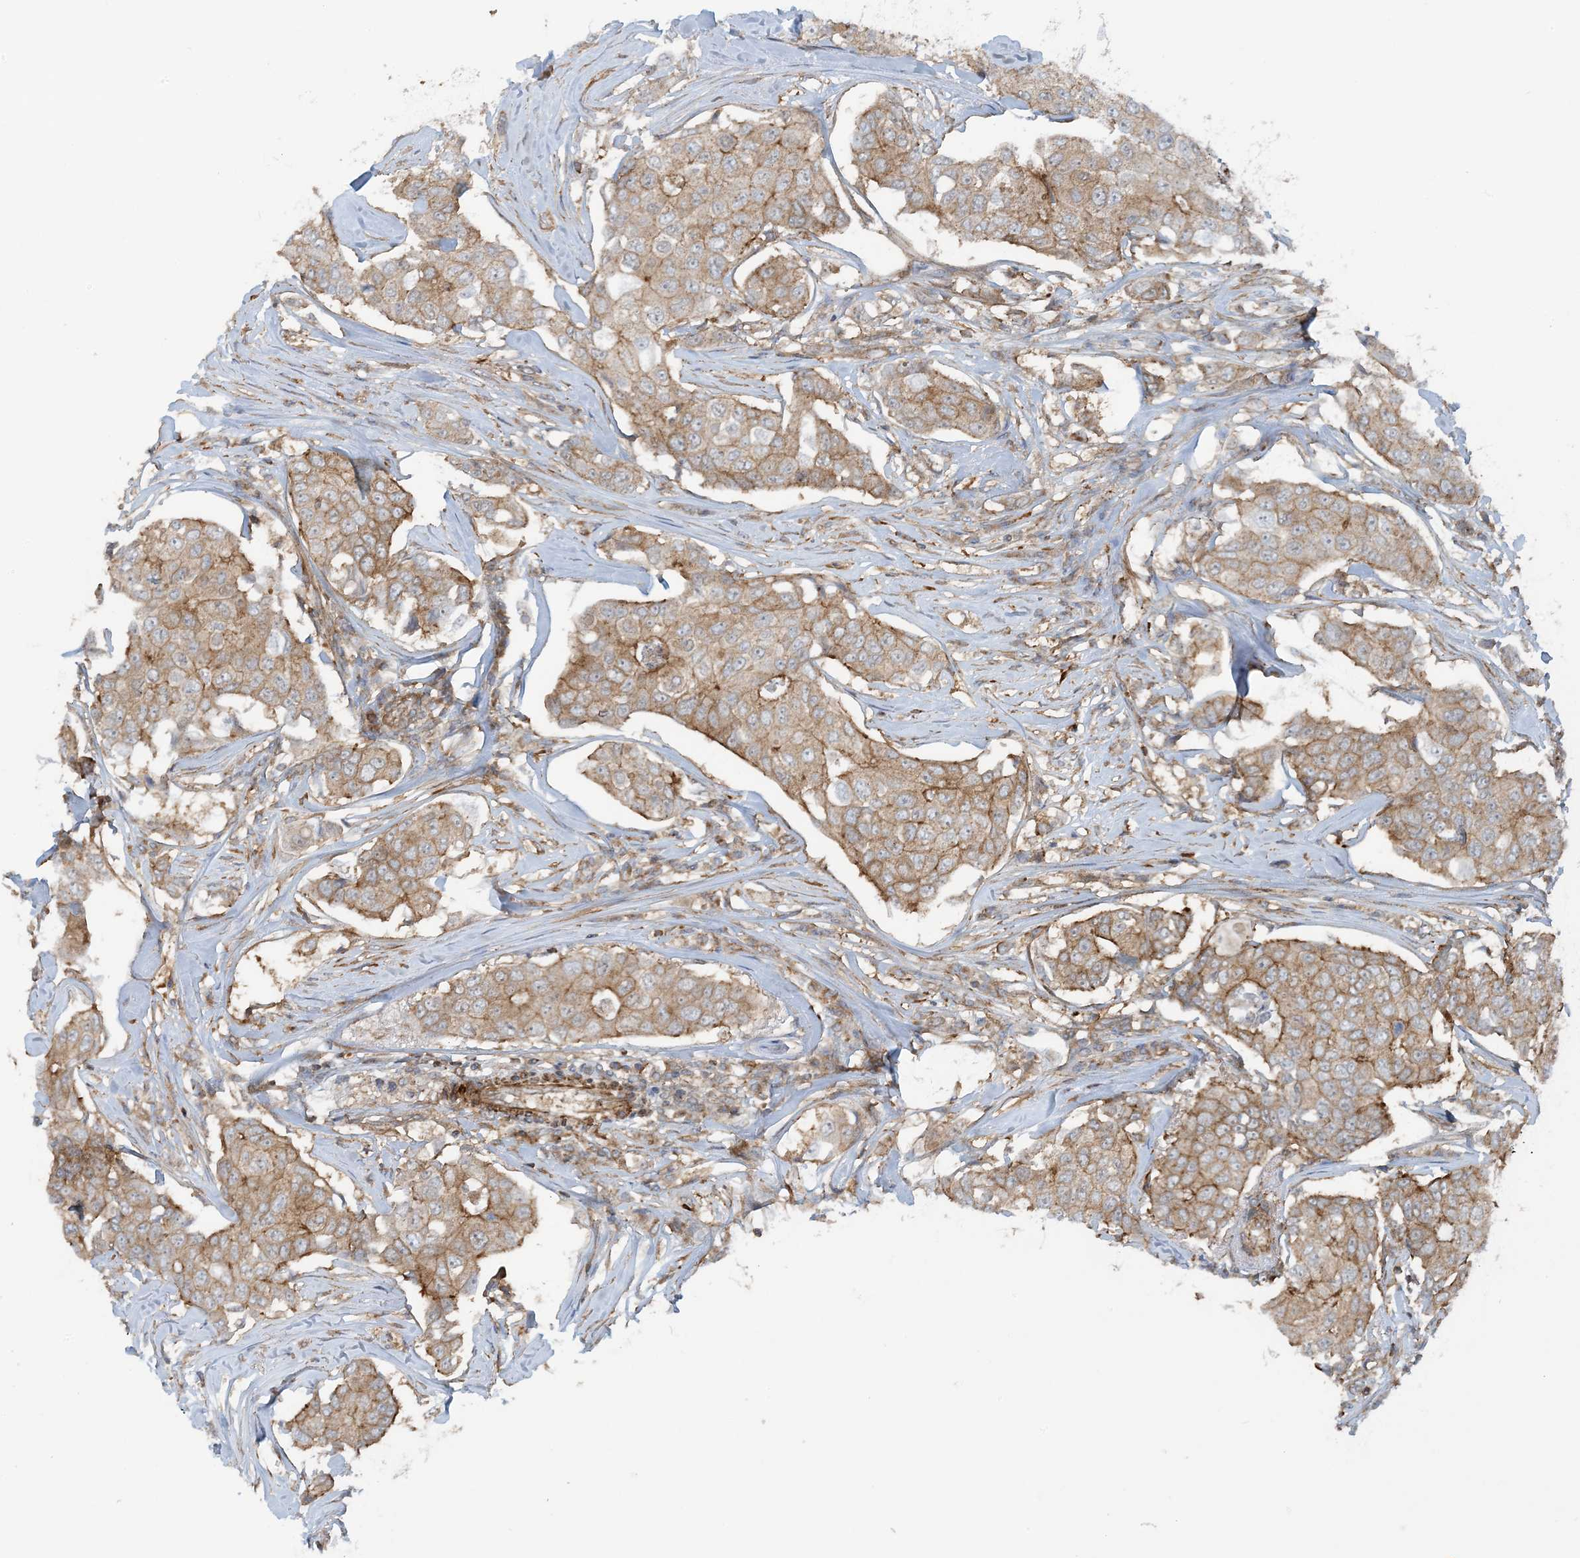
{"staining": {"intensity": "moderate", "quantity": ">75%", "location": "cytoplasmic/membranous"}, "tissue": "breast cancer", "cell_type": "Tumor cells", "image_type": "cancer", "snomed": [{"axis": "morphology", "description": "Duct carcinoma"}, {"axis": "topography", "description": "Breast"}], "caption": "IHC staining of breast cancer, which exhibits medium levels of moderate cytoplasmic/membranous staining in approximately >75% of tumor cells indicating moderate cytoplasmic/membranous protein positivity. The staining was performed using DAB (3,3'-diaminobenzidine) (brown) for protein detection and nuclei were counterstained in hematoxylin (blue).", "gene": "STAM2", "patient": {"sex": "female", "age": 80}}